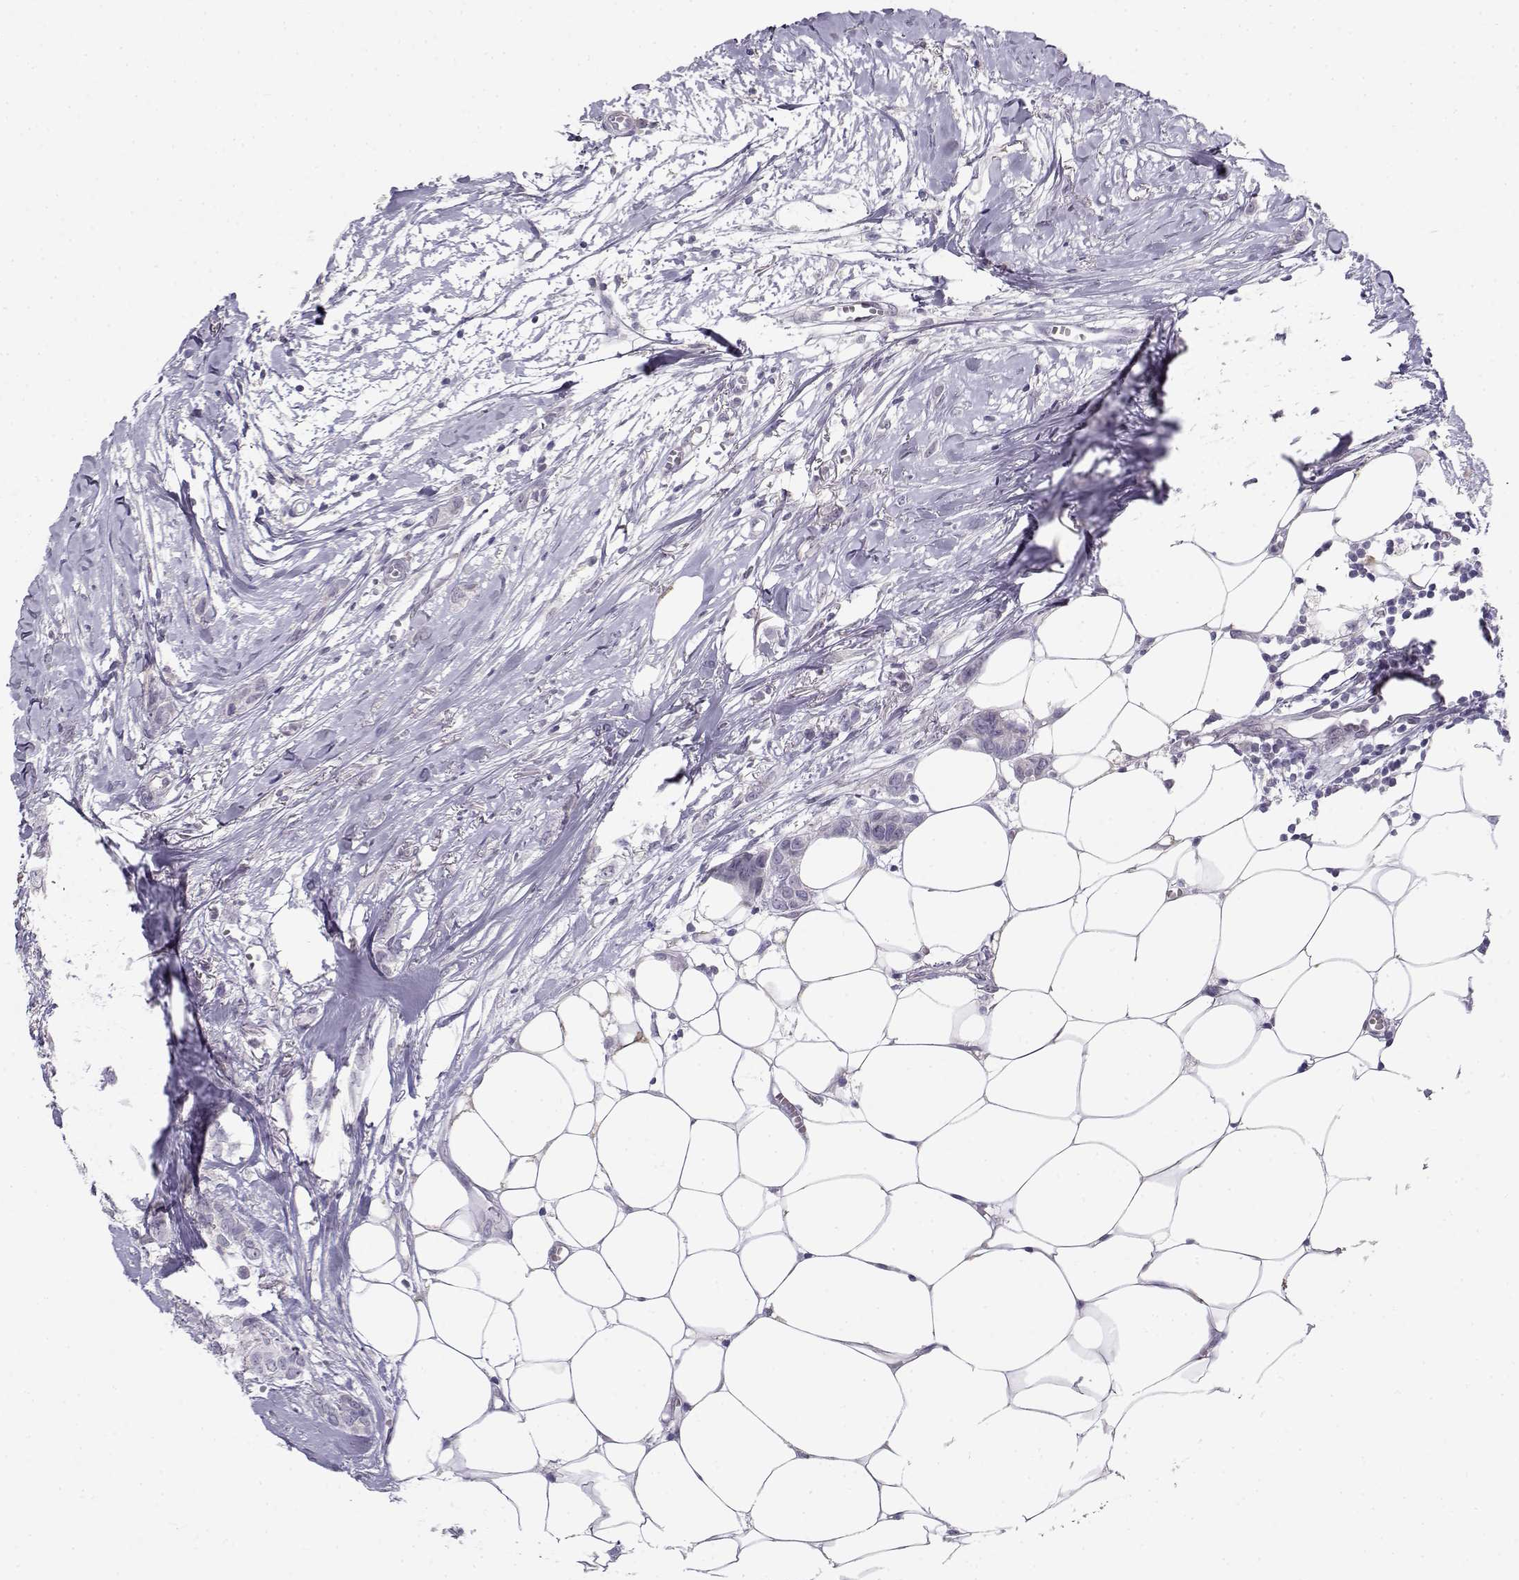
{"staining": {"intensity": "negative", "quantity": "none", "location": "none"}, "tissue": "breast cancer", "cell_type": "Tumor cells", "image_type": "cancer", "snomed": [{"axis": "morphology", "description": "Duct carcinoma"}, {"axis": "topography", "description": "Breast"}], "caption": "The IHC photomicrograph has no significant expression in tumor cells of infiltrating ductal carcinoma (breast) tissue.", "gene": "C16orf86", "patient": {"sex": "female", "age": 85}}